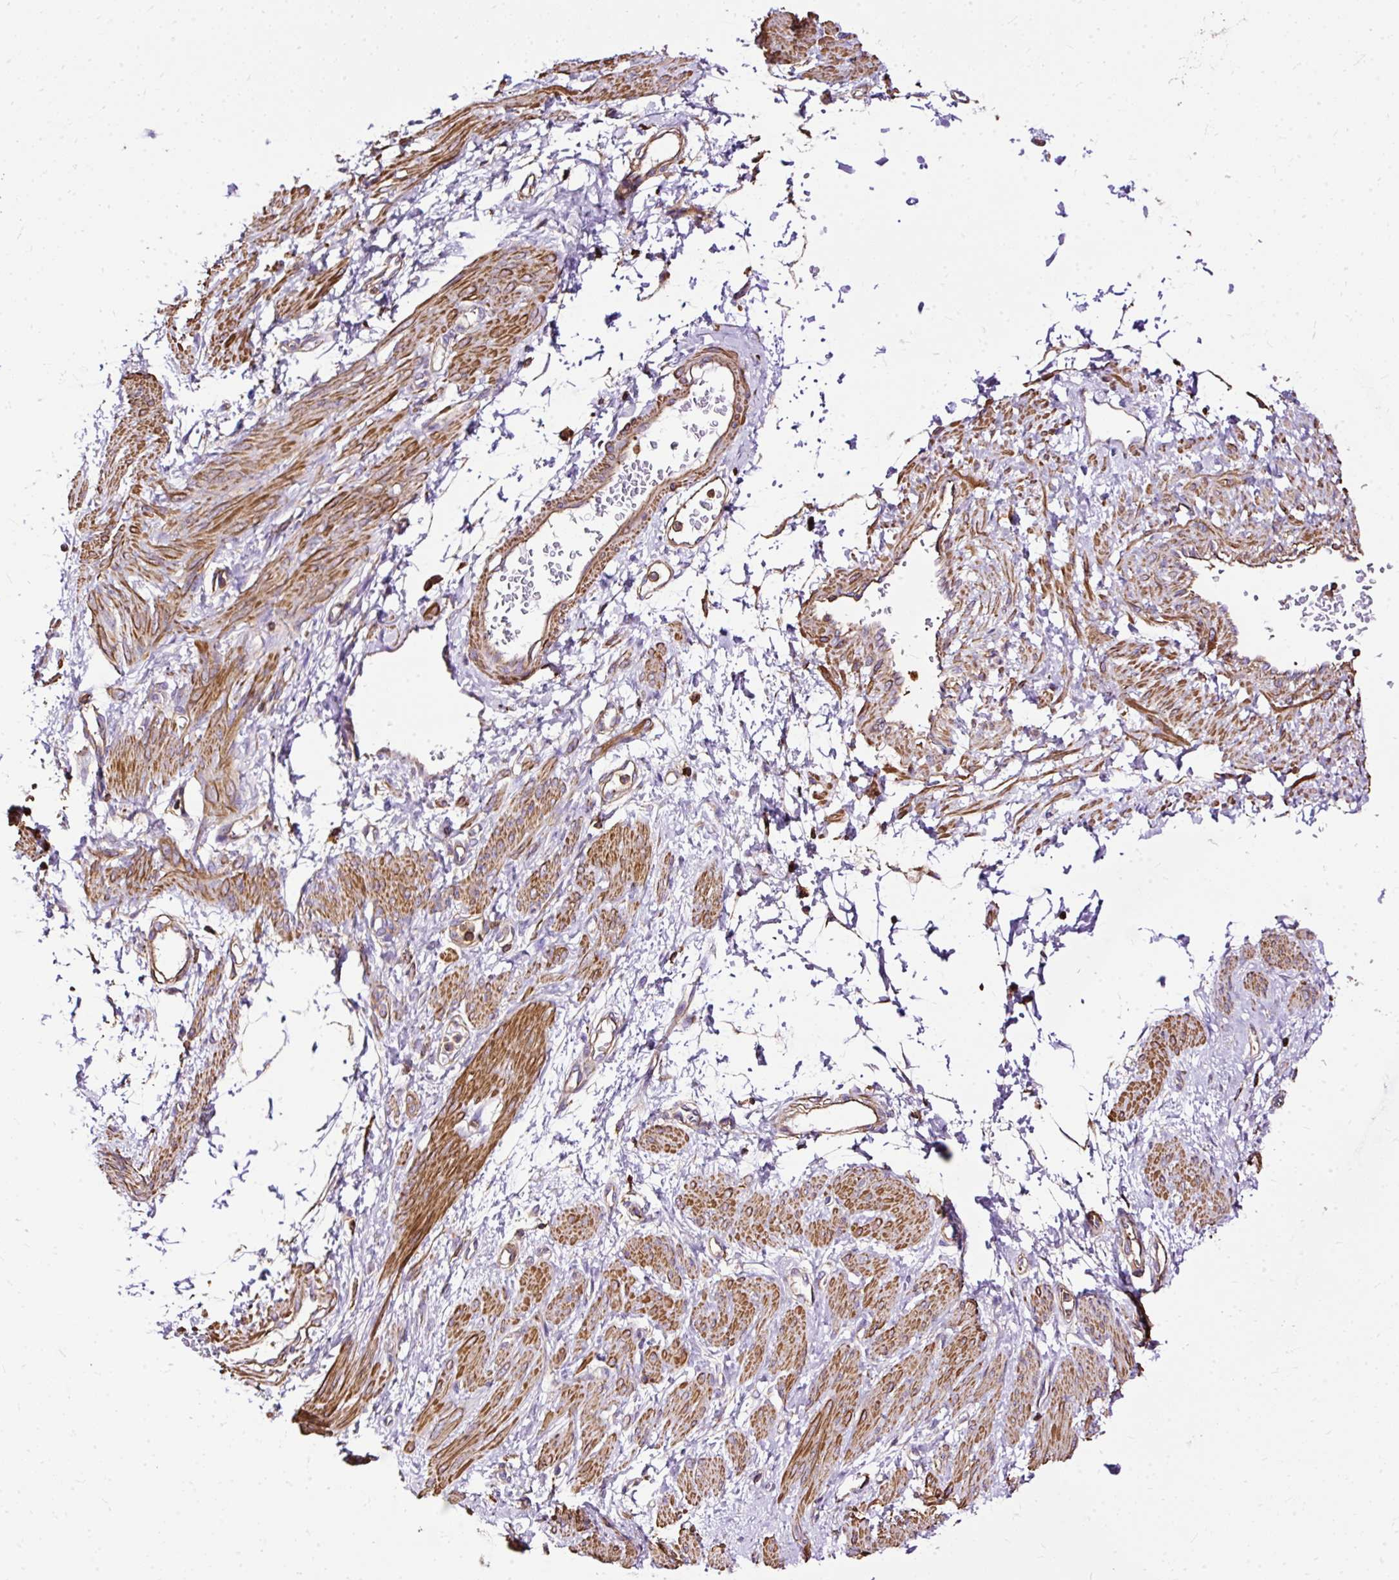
{"staining": {"intensity": "moderate", "quantity": ">75%", "location": "cytoplasmic/membranous"}, "tissue": "smooth muscle", "cell_type": "Smooth muscle cells", "image_type": "normal", "snomed": [{"axis": "morphology", "description": "Normal tissue, NOS"}, {"axis": "topography", "description": "Smooth muscle"}, {"axis": "topography", "description": "Uterus"}], "caption": "High-magnification brightfield microscopy of unremarkable smooth muscle stained with DAB (brown) and counterstained with hematoxylin (blue). smooth muscle cells exhibit moderate cytoplasmic/membranous staining is appreciated in approximately>75% of cells.", "gene": "KLHL11", "patient": {"sex": "female", "age": 39}}